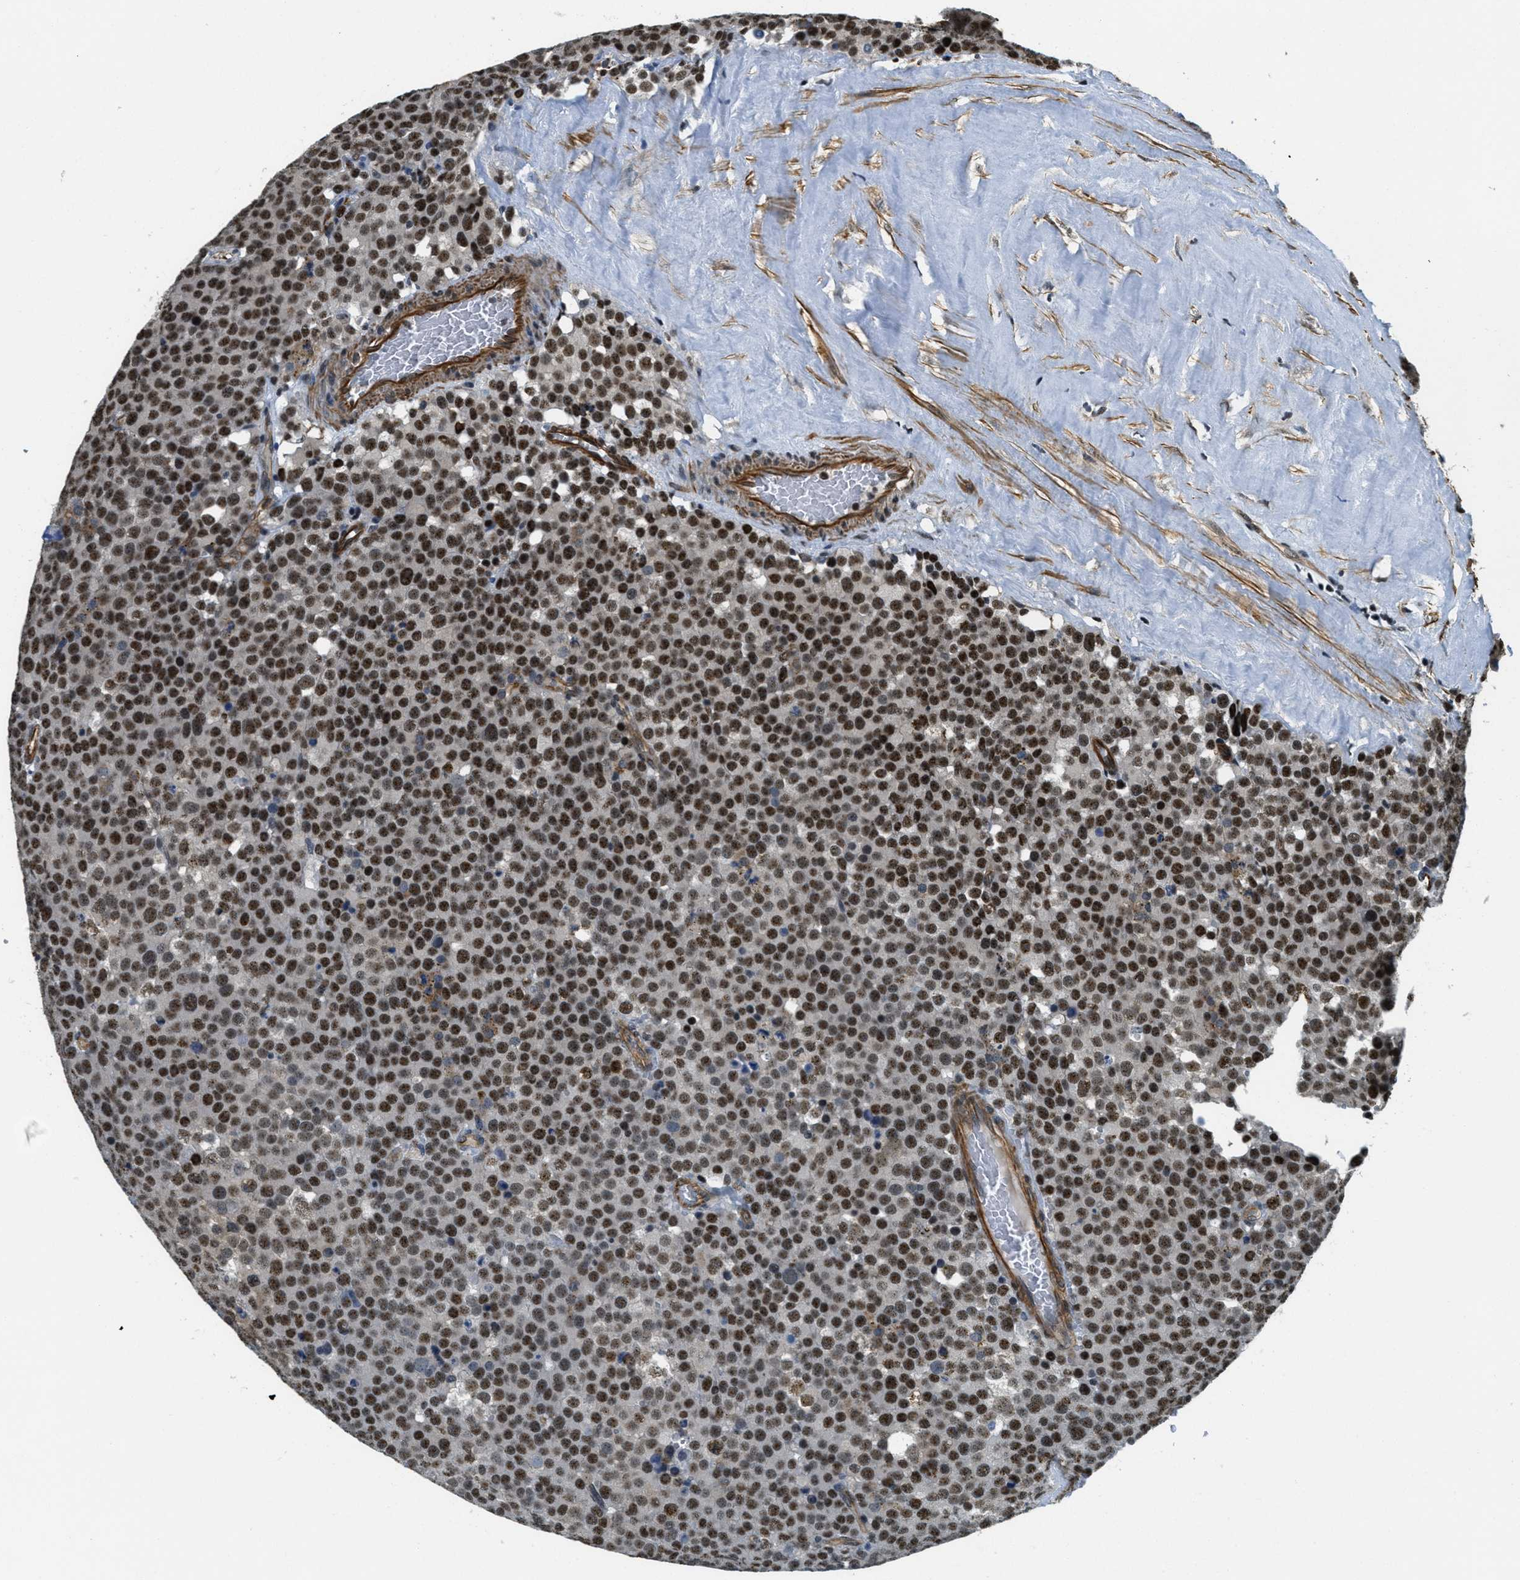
{"staining": {"intensity": "strong", "quantity": ">75%", "location": "nuclear"}, "tissue": "testis cancer", "cell_type": "Tumor cells", "image_type": "cancer", "snomed": [{"axis": "morphology", "description": "Normal tissue, NOS"}, {"axis": "morphology", "description": "Seminoma, NOS"}, {"axis": "topography", "description": "Testis"}], "caption": "The micrograph shows a brown stain indicating the presence of a protein in the nuclear of tumor cells in testis seminoma.", "gene": "CFAP36", "patient": {"sex": "male", "age": 71}}